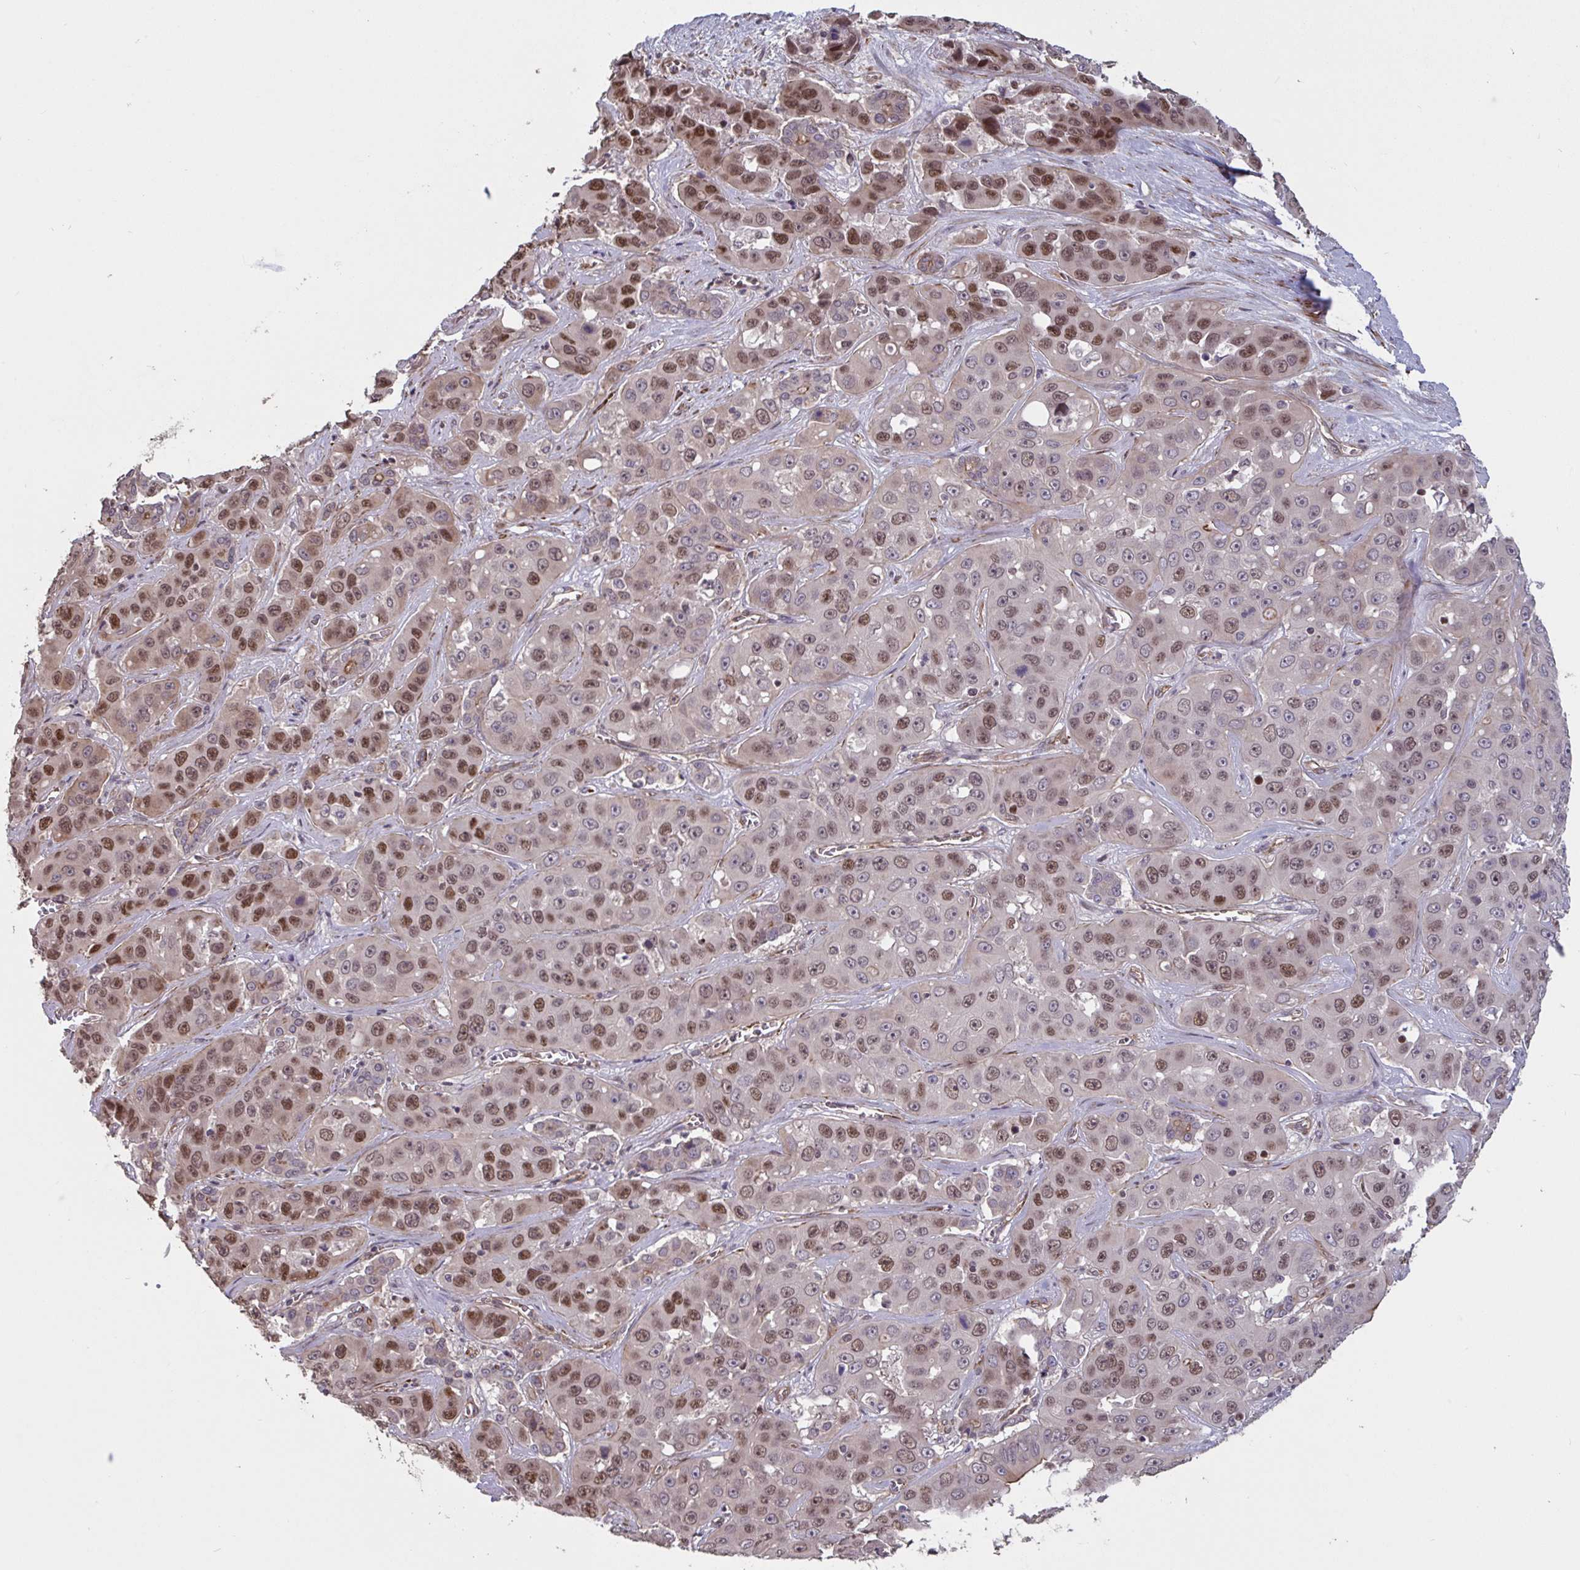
{"staining": {"intensity": "moderate", "quantity": "25%-75%", "location": "nuclear"}, "tissue": "liver cancer", "cell_type": "Tumor cells", "image_type": "cancer", "snomed": [{"axis": "morphology", "description": "Cholangiocarcinoma"}, {"axis": "topography", "description": "Liver"}], "caption": "About 25%-75% of tumor cells in cholangiocarcinoma (liver) show moderate nuclear protein staining as visualized by brown immunohistochemical staining.", "gene": "IPO5", "patient": {"sex": "female", "age": 52}}